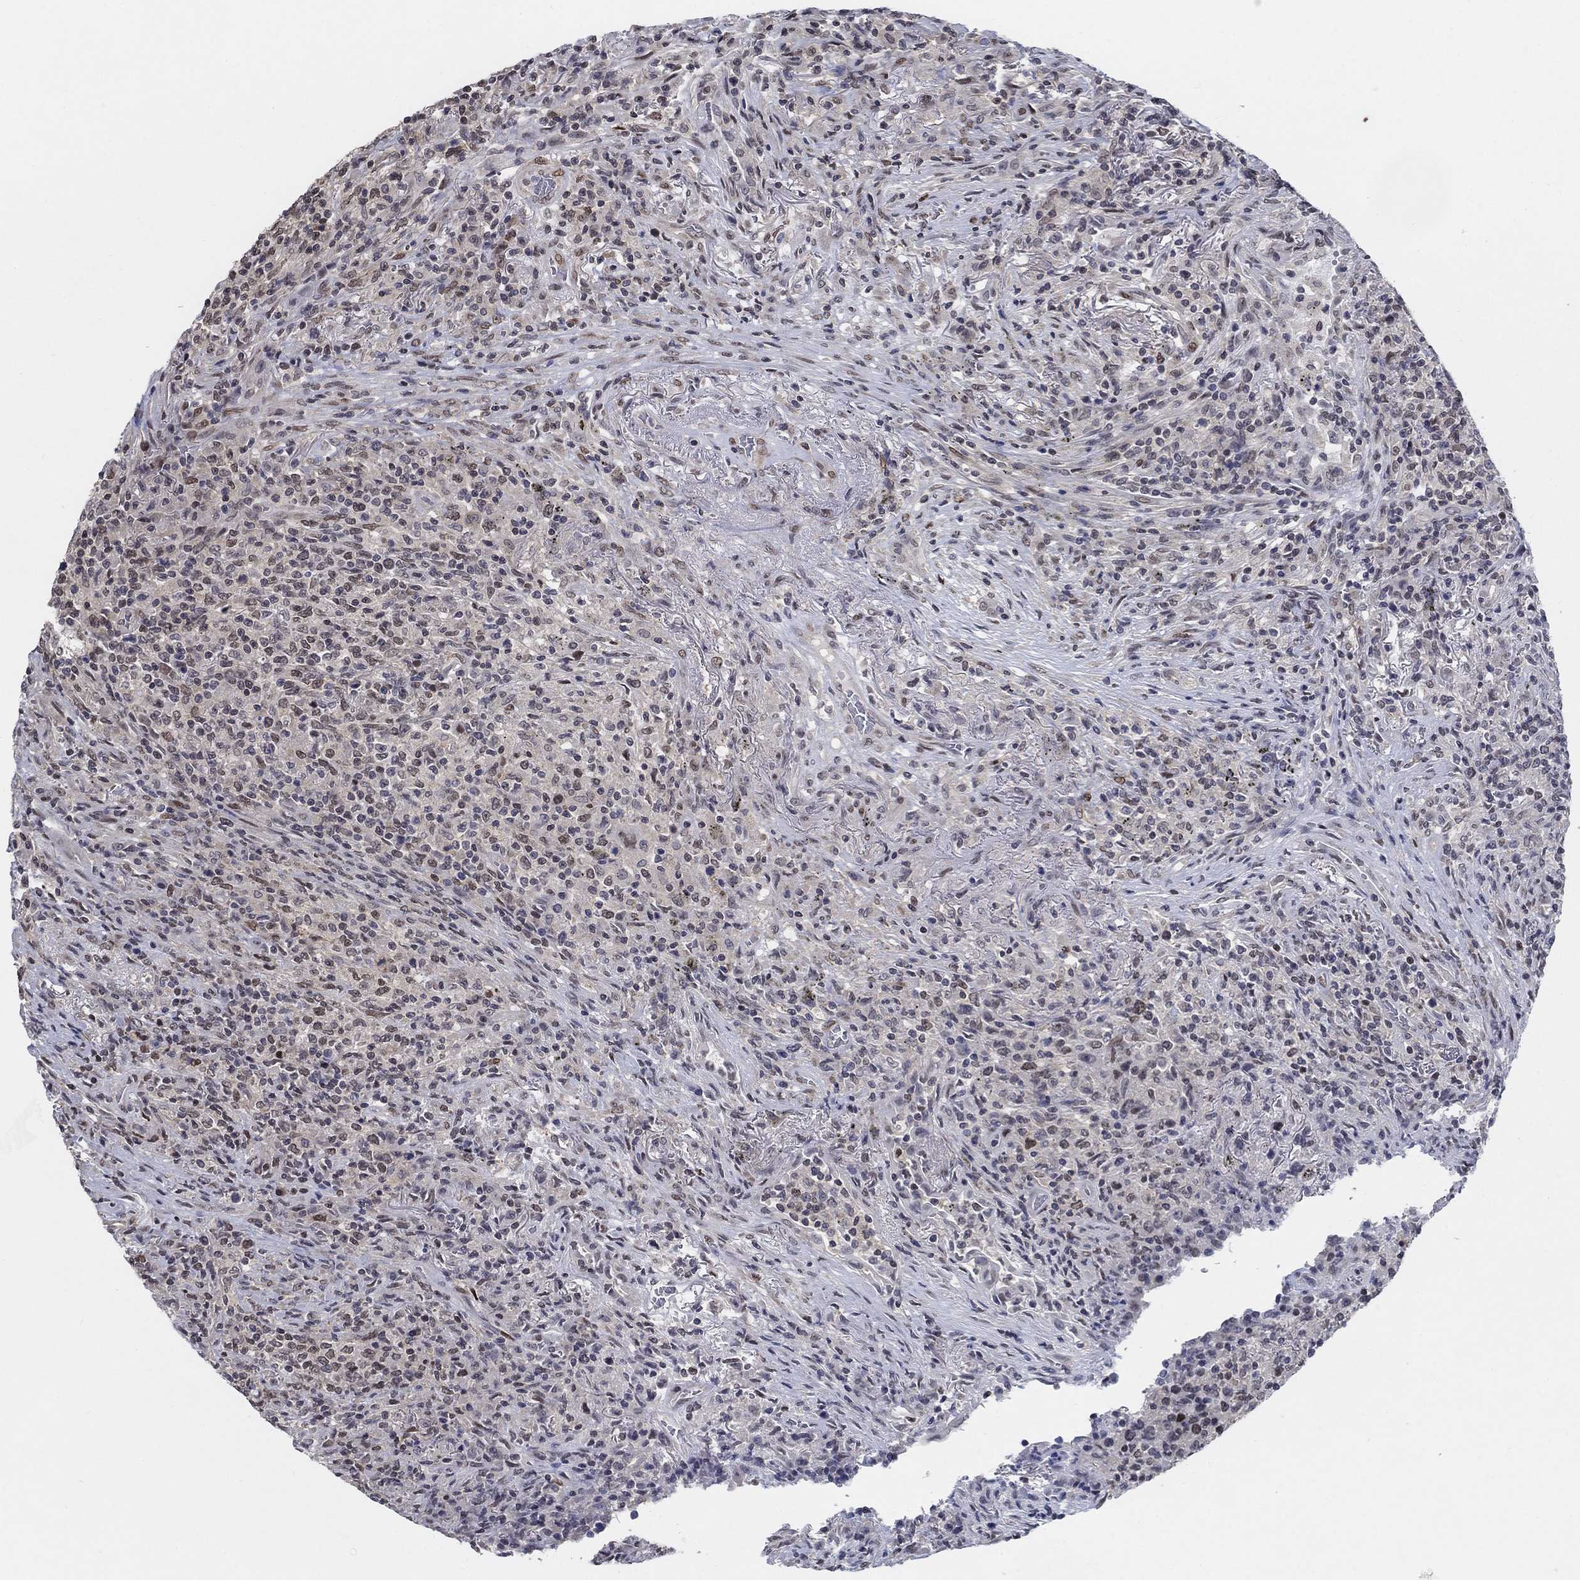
{"staining": {"intensity": "negative", "quantity": "none", "location": "none"}, "tissue": "lymphoma", "cell_type": "Tumor cells", "image_type": "cancer", "snomed": [{"axis": "morphology", "description": "Malignant lymphoma, non-Hodgkin's type, High grade"}, {"axis": "topography", "description": "Lung"}], "caption": "The photomicrograph shows no significant expression in tumor cells of lymphoma.", "gene": "CENPE", "patient": {"sex": "male", "age": 79}}